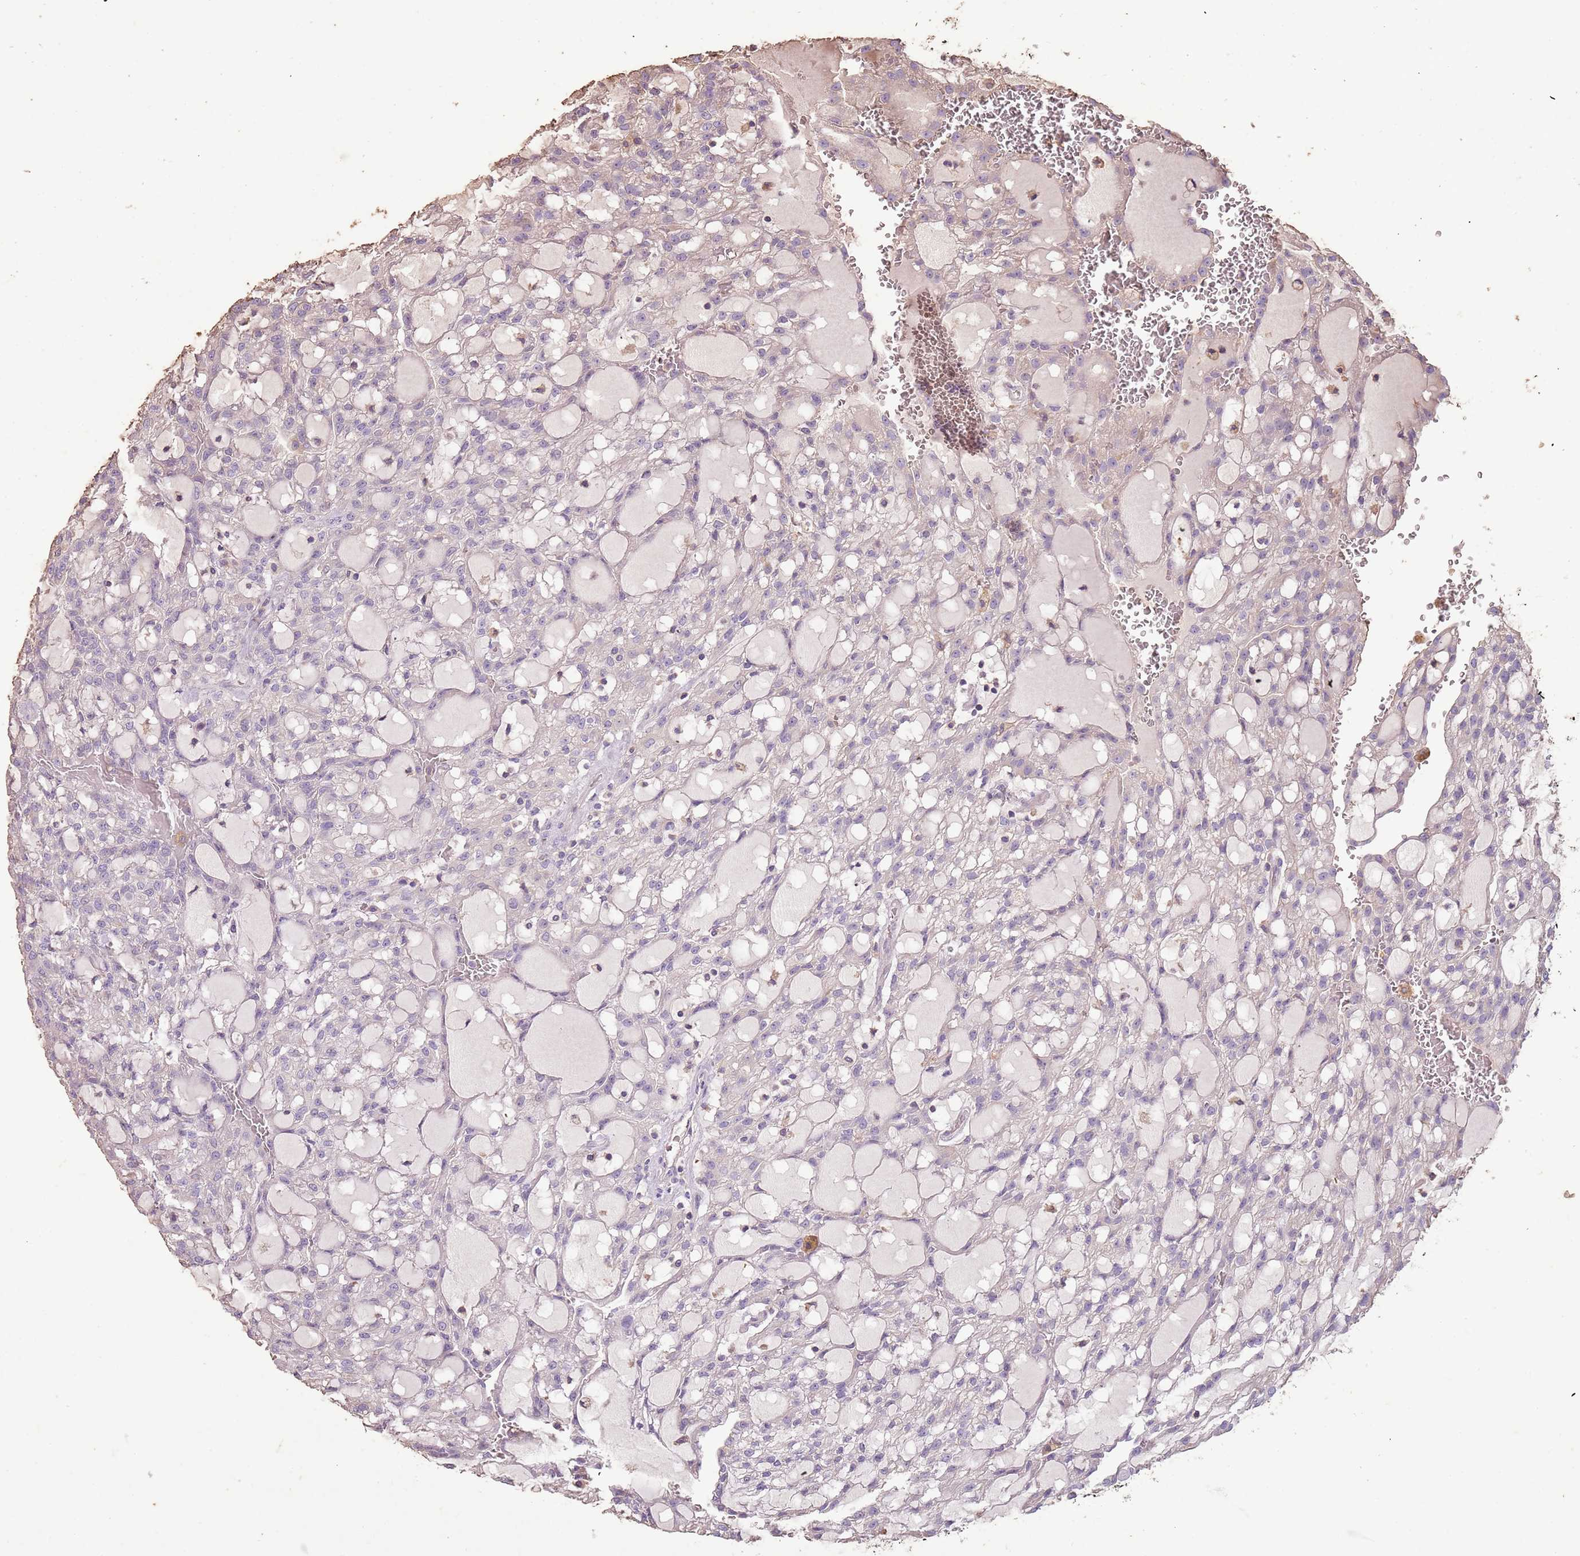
{"staining": {"intensity": "negative", "quantity": "none", "location": "none"}, "tissue": "renal cancer", "cell_type": "Tumor cells", "image_type": "cancer", "snomed": [{"axis": "morphology", "description": "Adenocarcinoma, NOS"}, {"axis": "topography", "description": "Kidney"}], "caption": "A high-resolution photomicrograph shows IHC staining of renal adenocarcinoma, which demonstrates no significant expression in tumor cells.", "gene": "FECH", "patient": {"sex": "male", "age": 63}}